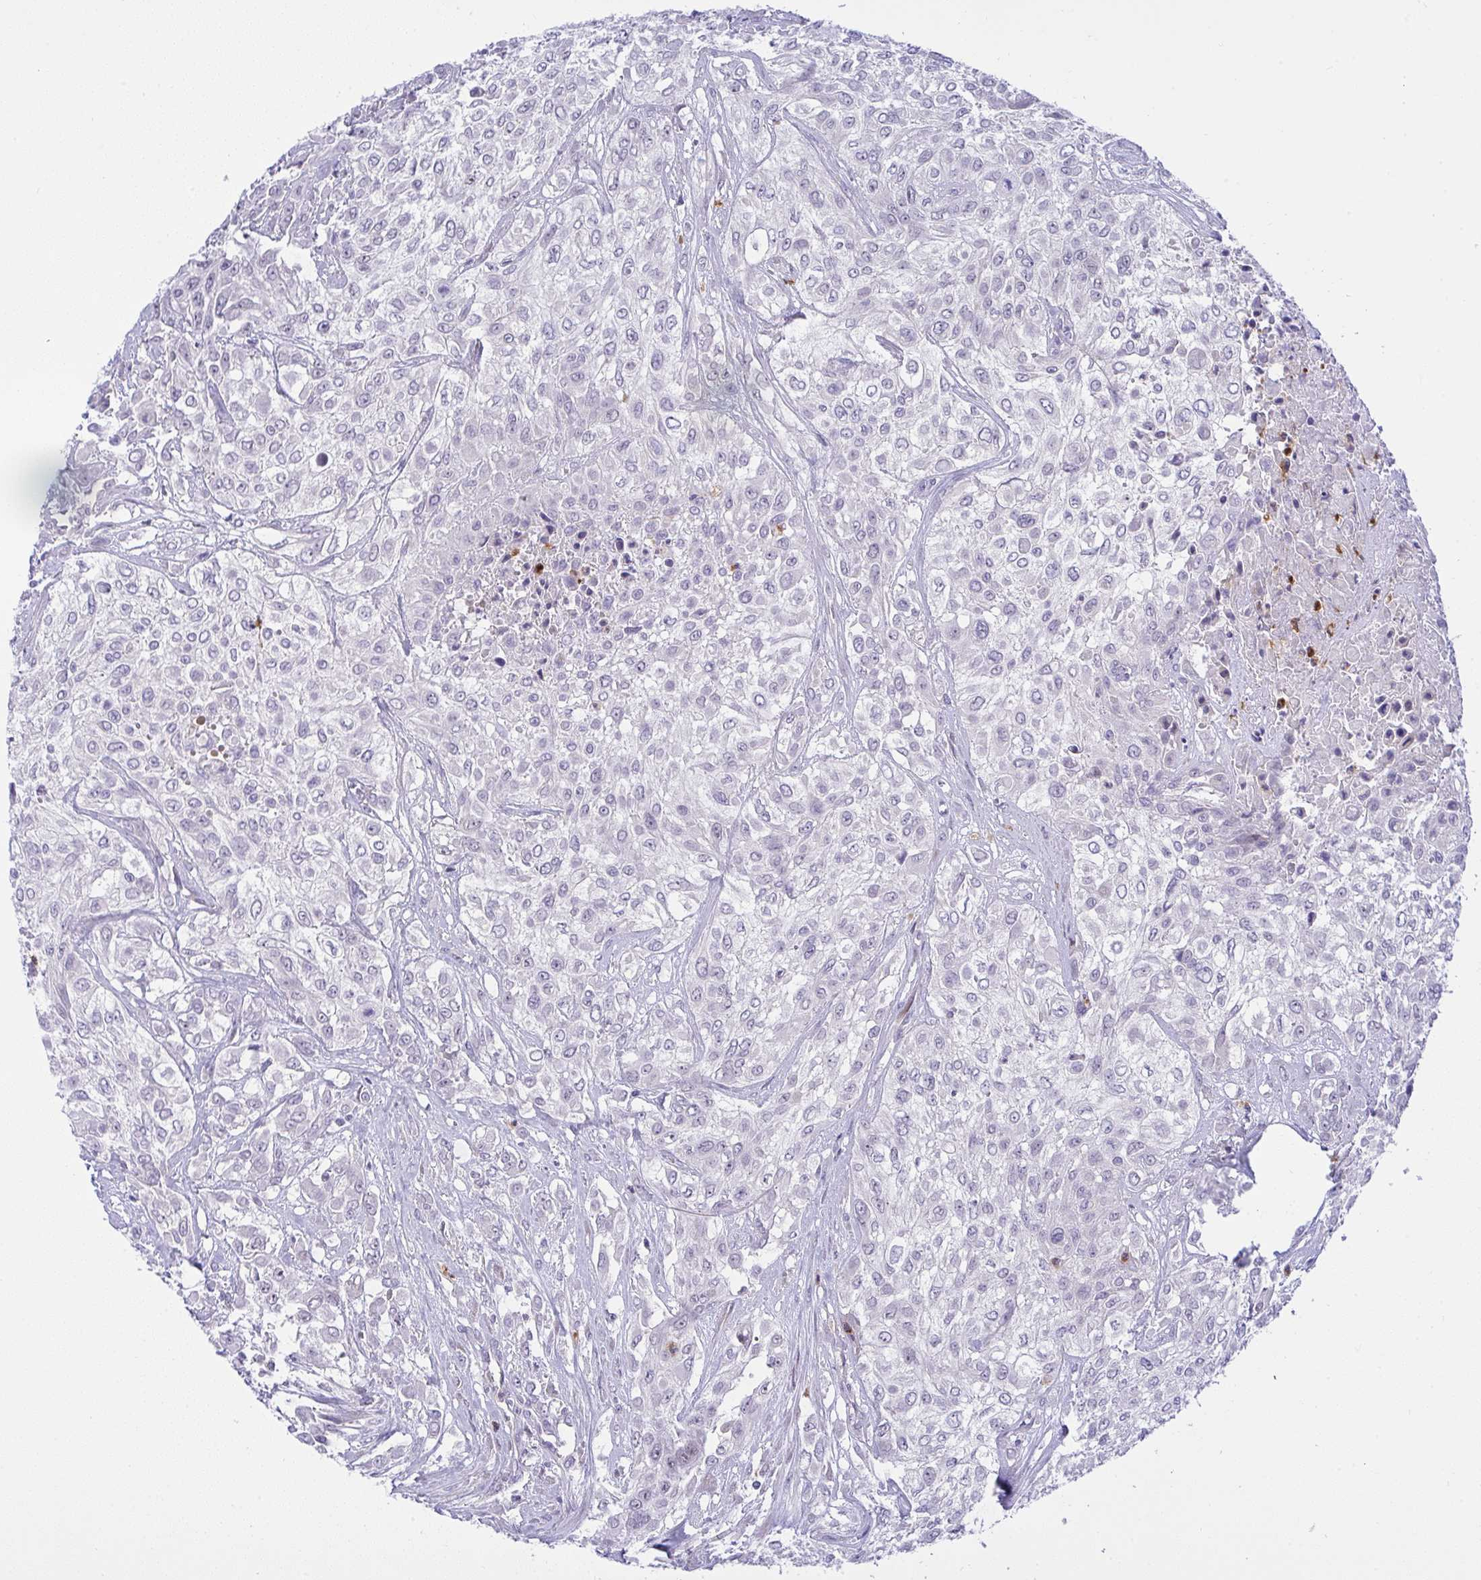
{"staining": {"intensity": "negative", "quantity": "none", "location": "none"}, "tissue": "urothelial cancer", "cell_type": "Tumor cells", "image_type": "cancer", "snomed": [{"axis": "morphology", "description": "Urothelial carcinoma, High grade"}, {"axis": "topography", "description": "Urinary bladder"}], "caption": "IHC histopathology image of human urothelial carcinoma (high-grade) stained for a protein (brown), which reveals no staining in tumor cells.", "gene": "ZNF554", "patient": {"sex": "male", "age": 57}}